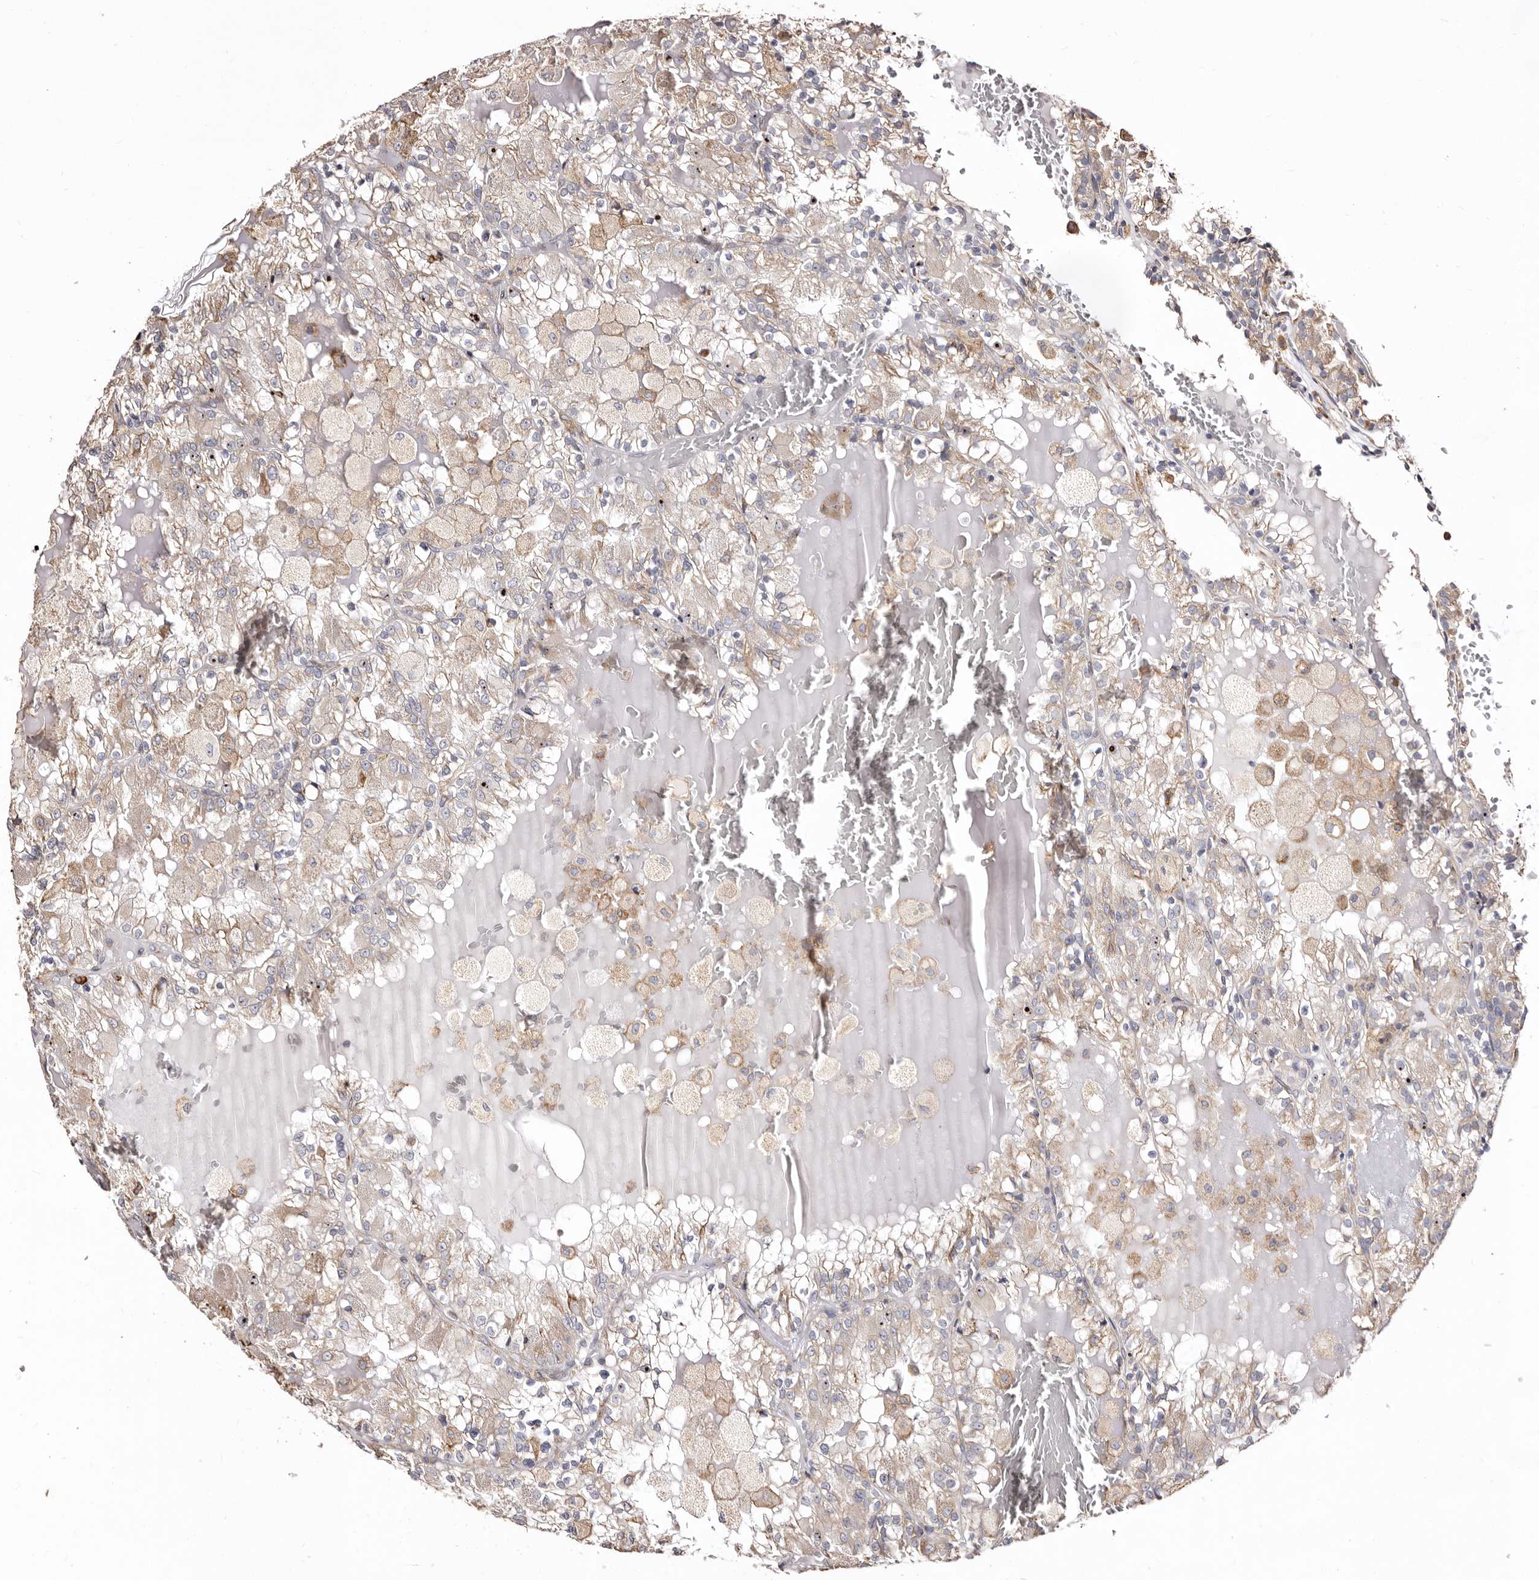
{"staining": {"intensity": "weak", "quantity": ">75%", "location": "cytoplasmic/membranous"}, "tissue": "renal cancer", "cell_type": "Tumor cells", "image_type": "cancer", "snomed": [{"axis": "morphology", "description": "Adenocarcinoma, NOS"}, {"axis": "topography", "description": "Kidney"}], "caption": "Weak cytoplasmic/membranous protein staining is identified in approximately >75% of tumor cells in renal cancer (adenocarcinoma).", "gene": "ACBD6", "patient": {"sex": "female", "age": 56}}